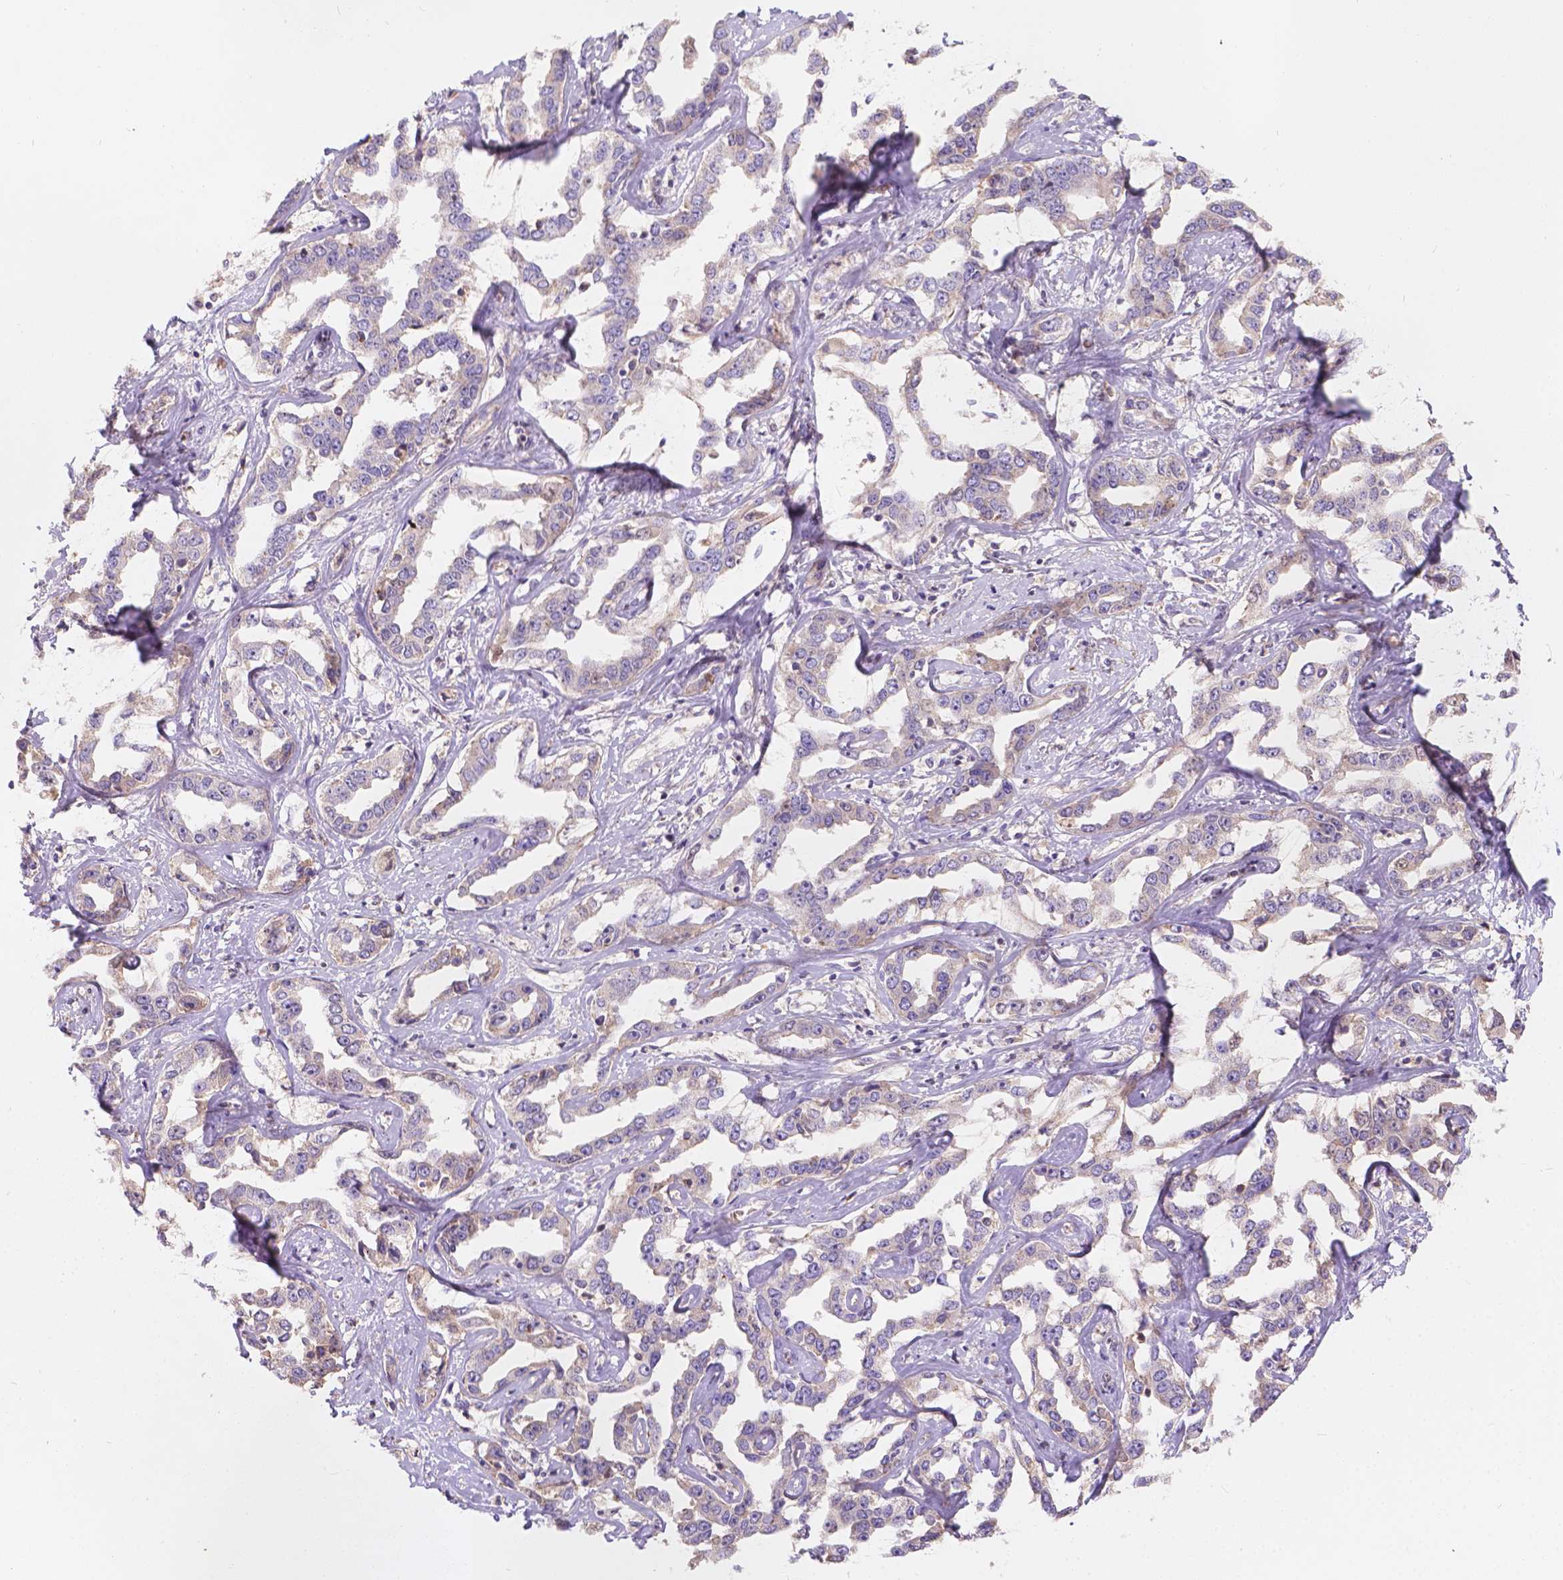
{"staining": {"intensity": "weak", "quantity": "25%-75%", "location": "cytoplasmic/membranous"}, "tissue": "liver cancer", "cell_type": "Tumor cells", "image_type": "cancer", "snomed": [{"axis": "morphology", "description": "Cholangiocarcinoma"}, {"axis": "topography", "description": "Liver"}], "caption": "IHC histopathology image of human liver cancer (cholangiocarcinoma) stained for a protein (brown), which demonstrates low levels of weak cytoplasmic/membranous staining in approximately 25%-75% of tumor cells.", "gene": "CDK10", "patient": {"sex": "male", "age": 59}}